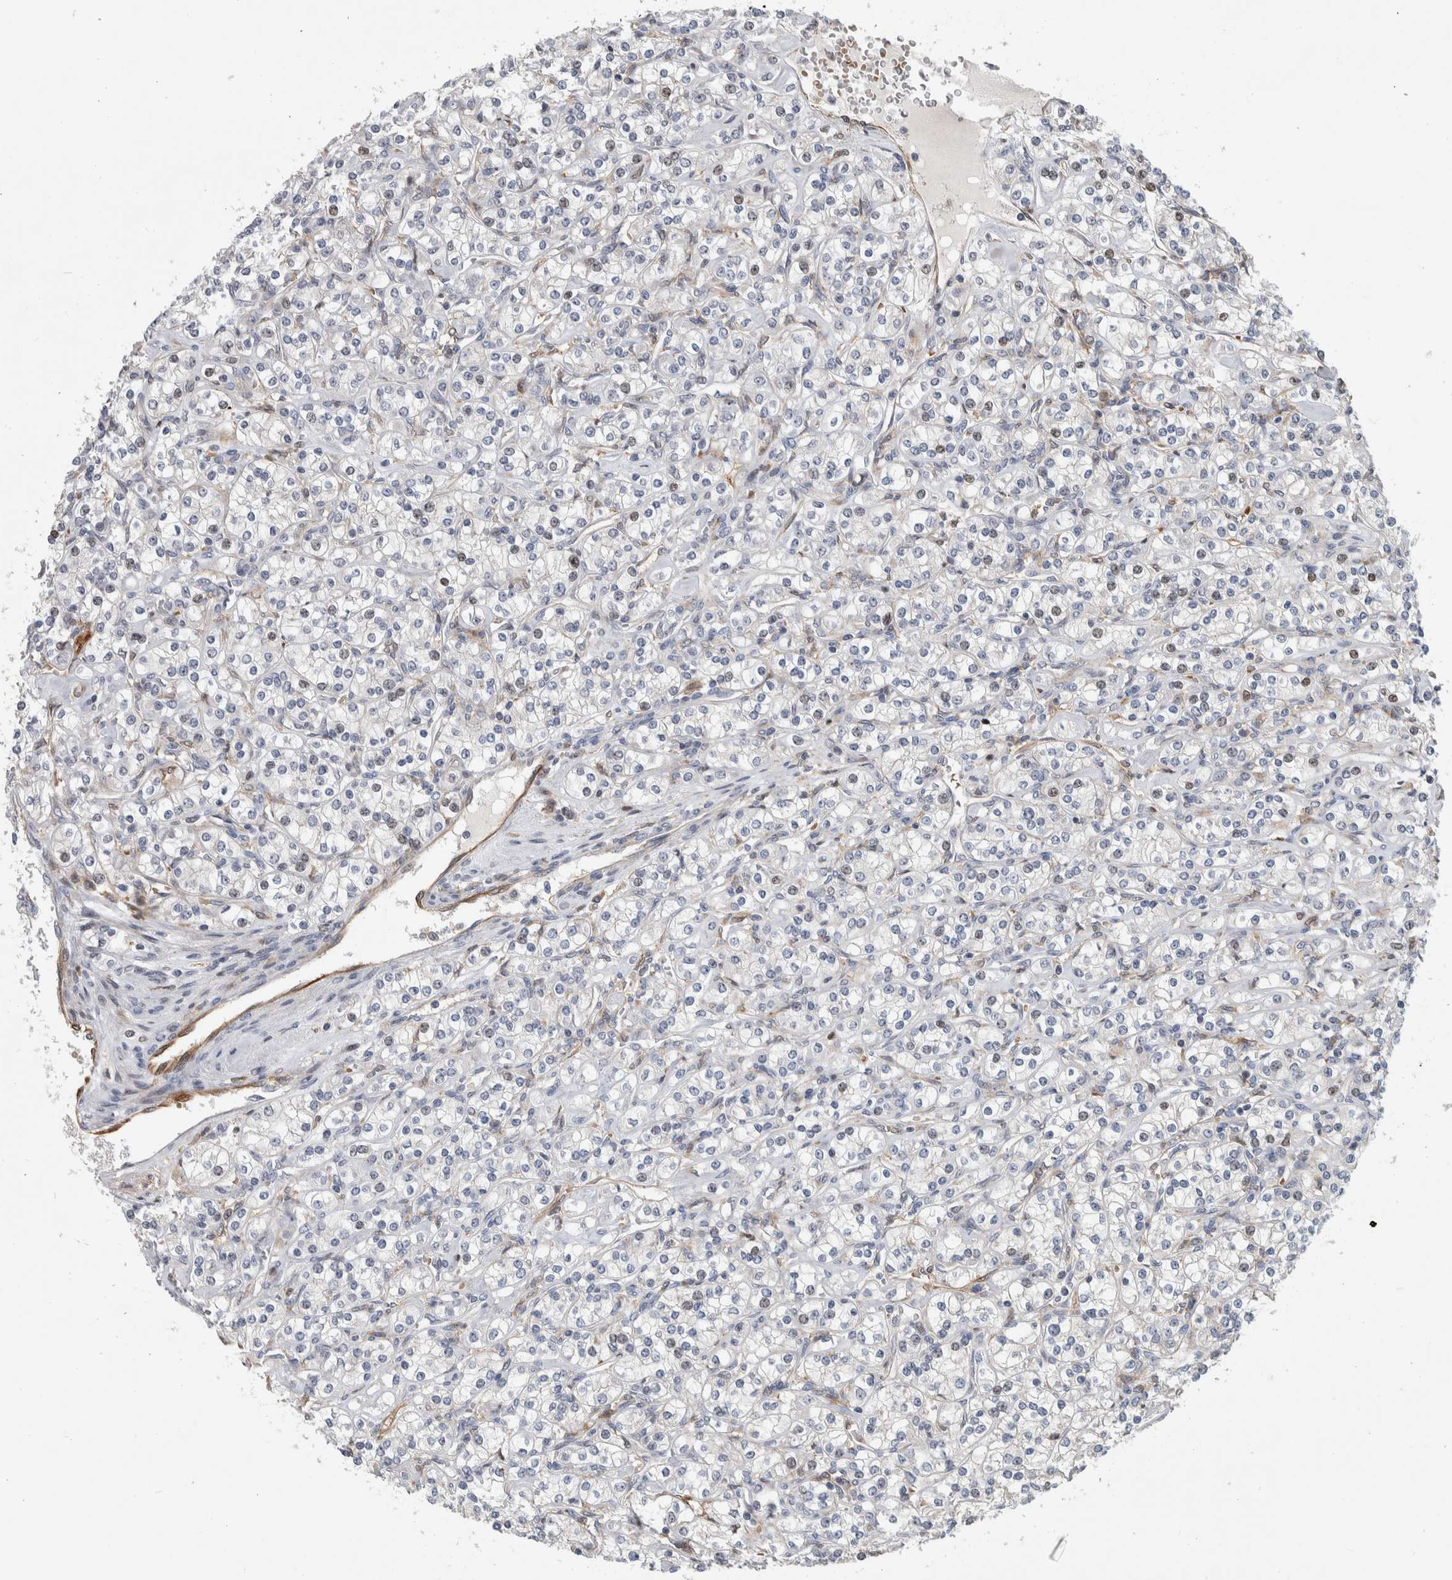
{"staining": {"intensity": "weak", "quantity": "<25%", "location": "nuclear"}, "tissue": "renal cancer", "cell_type": "Tumor cells", "image_type": "cancer", "snomed": [{"axis": "morphology", "description": "Adenocarcinoma, NOS"}, {"axis": "topography", "description": "Kidney"}], "caption": "Immunohistochemistry of renal adenocarcinoma demonstrates no staining in tumor cells.", "gene": "MSL1", "patient": {"sex": "male", "age": 77}}